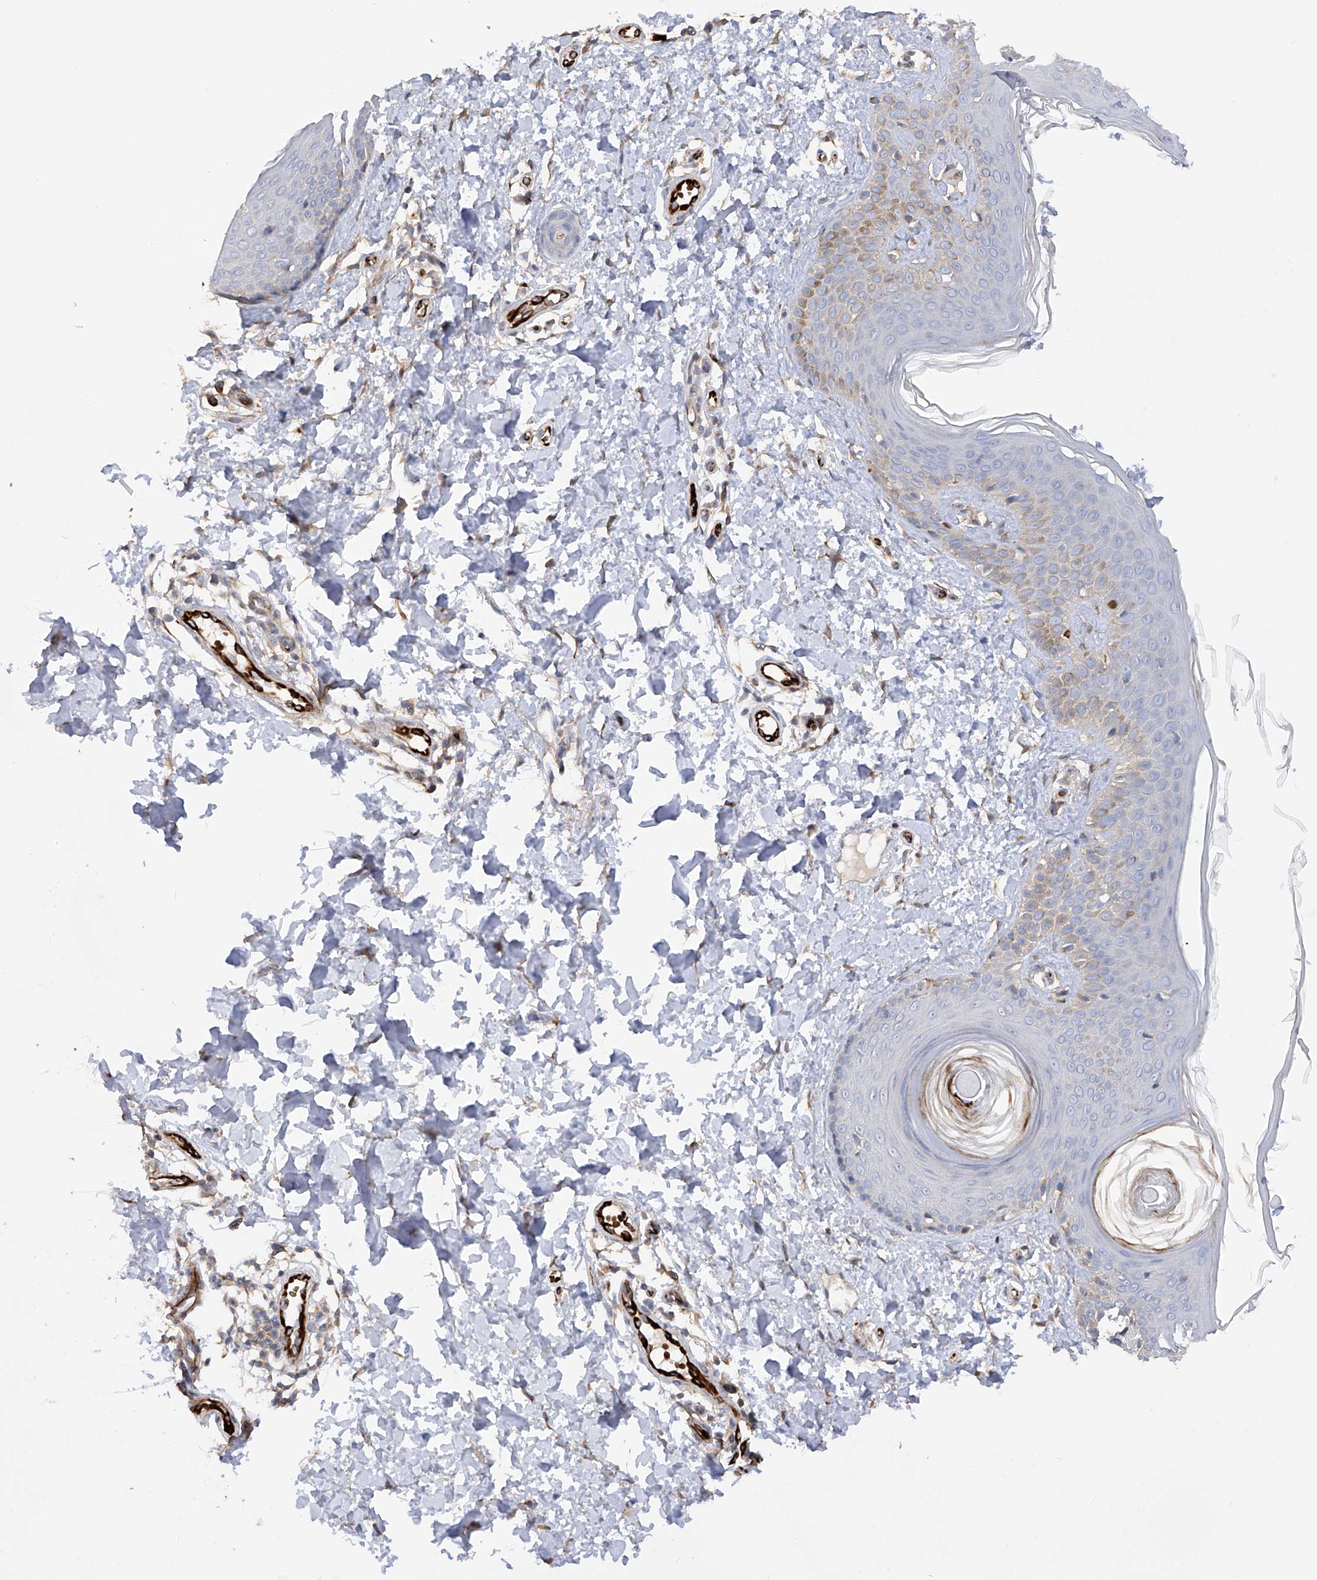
{"staining": {"intensity": "weak", "quantity": ">75%", "location": "cytoplasmic/membranous"}, "tissue": "skin", "cell_type": "Fibroblasts", "image_type": "normal", "snomed": [{"axis": "morphology", "description": "Normal tissue, NOS"}, {"axis": "topography", "description": "Skin"}], "caption": "Unremarkable skin demonstrates weak cytoplasmic/membranous staining in about >75% of fibroblasts The protein of interest is shown in brown color, while the nuclei are stained blue..", "gene": "NFATC4", "patient": {"sex": "male", "age": 37}}